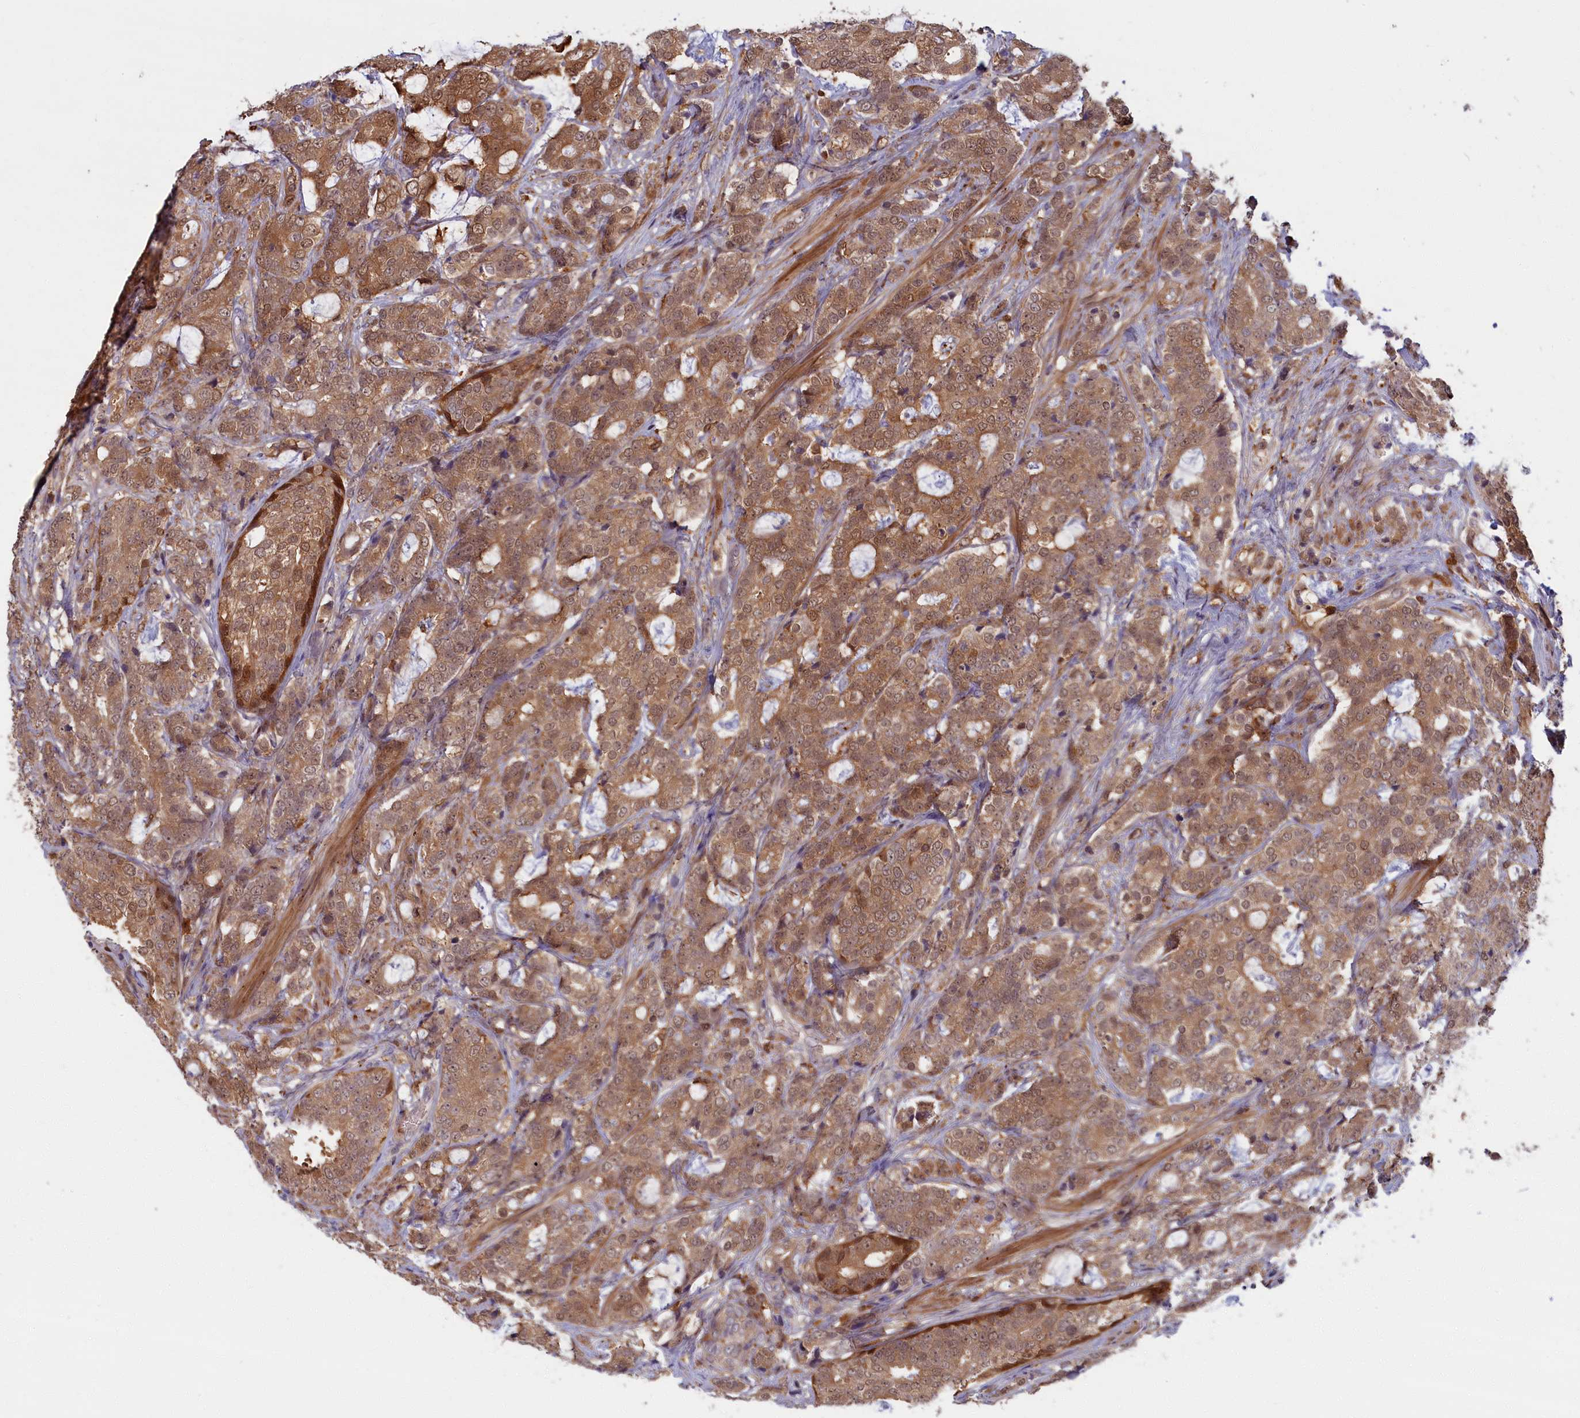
{"staining": {"intensity": "moderate", "quantity": ">75%", "location": "cytoplasmic/membranous"}, "tissue": "prostate cancer", "cell_type": "Tumor cells", "image_type": "cancer", "snomed": [{"axis": "morphology", "description": "Adenocarcinoma, High grade"}, {"axis": "topography", "description": "Prostate"}], "caption": "This image demonstrates immunohistochemistry staining of human prostate cancer (adenocarcinoma (high-grade)), with medium moderate cytoplasmic/membranous positivity in approximately >75% of tumor cells.", "gene": "BLVRB", "patient": {"sex": "male", "age": 67}}